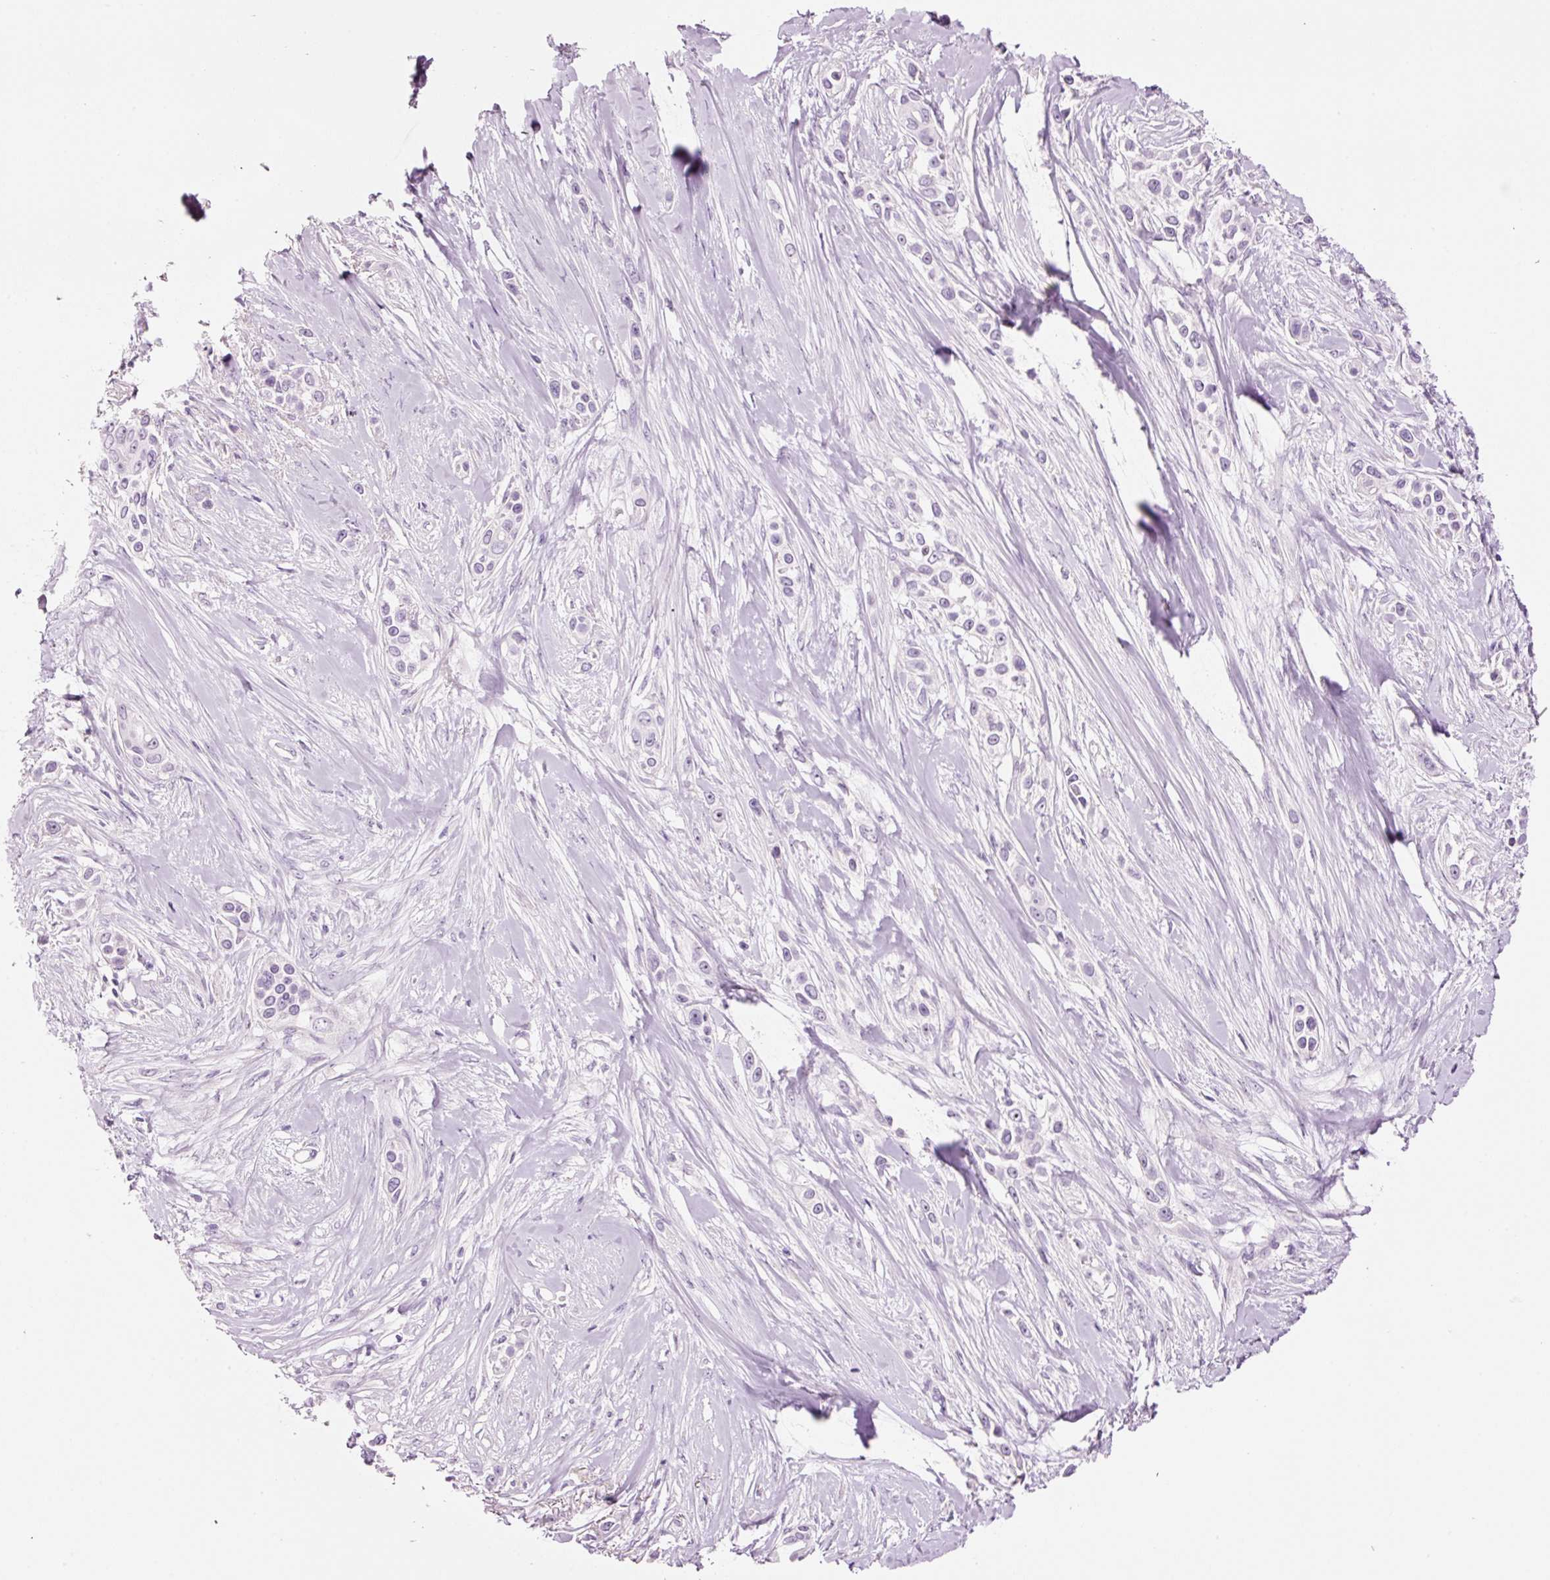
{"staining": {"intensity": "negative", "quantity": "none", "location": "none"}, "tissue": "skin cancer", "cell_type": "Tumor cells", "image_type": "cancer", "snomed": [{"axis": "morphology", "description": "Squamous cell carcinoma, NOS"}, {"axis": "topography", "description": "Skin"}], "caption": "Immunohistochemical staining of skin cancer (squamous cell carcinoma) exhibits no significant expression in tumor cells.", "gene": "GCG", "patient": {"sex": "female", "age": 69}}